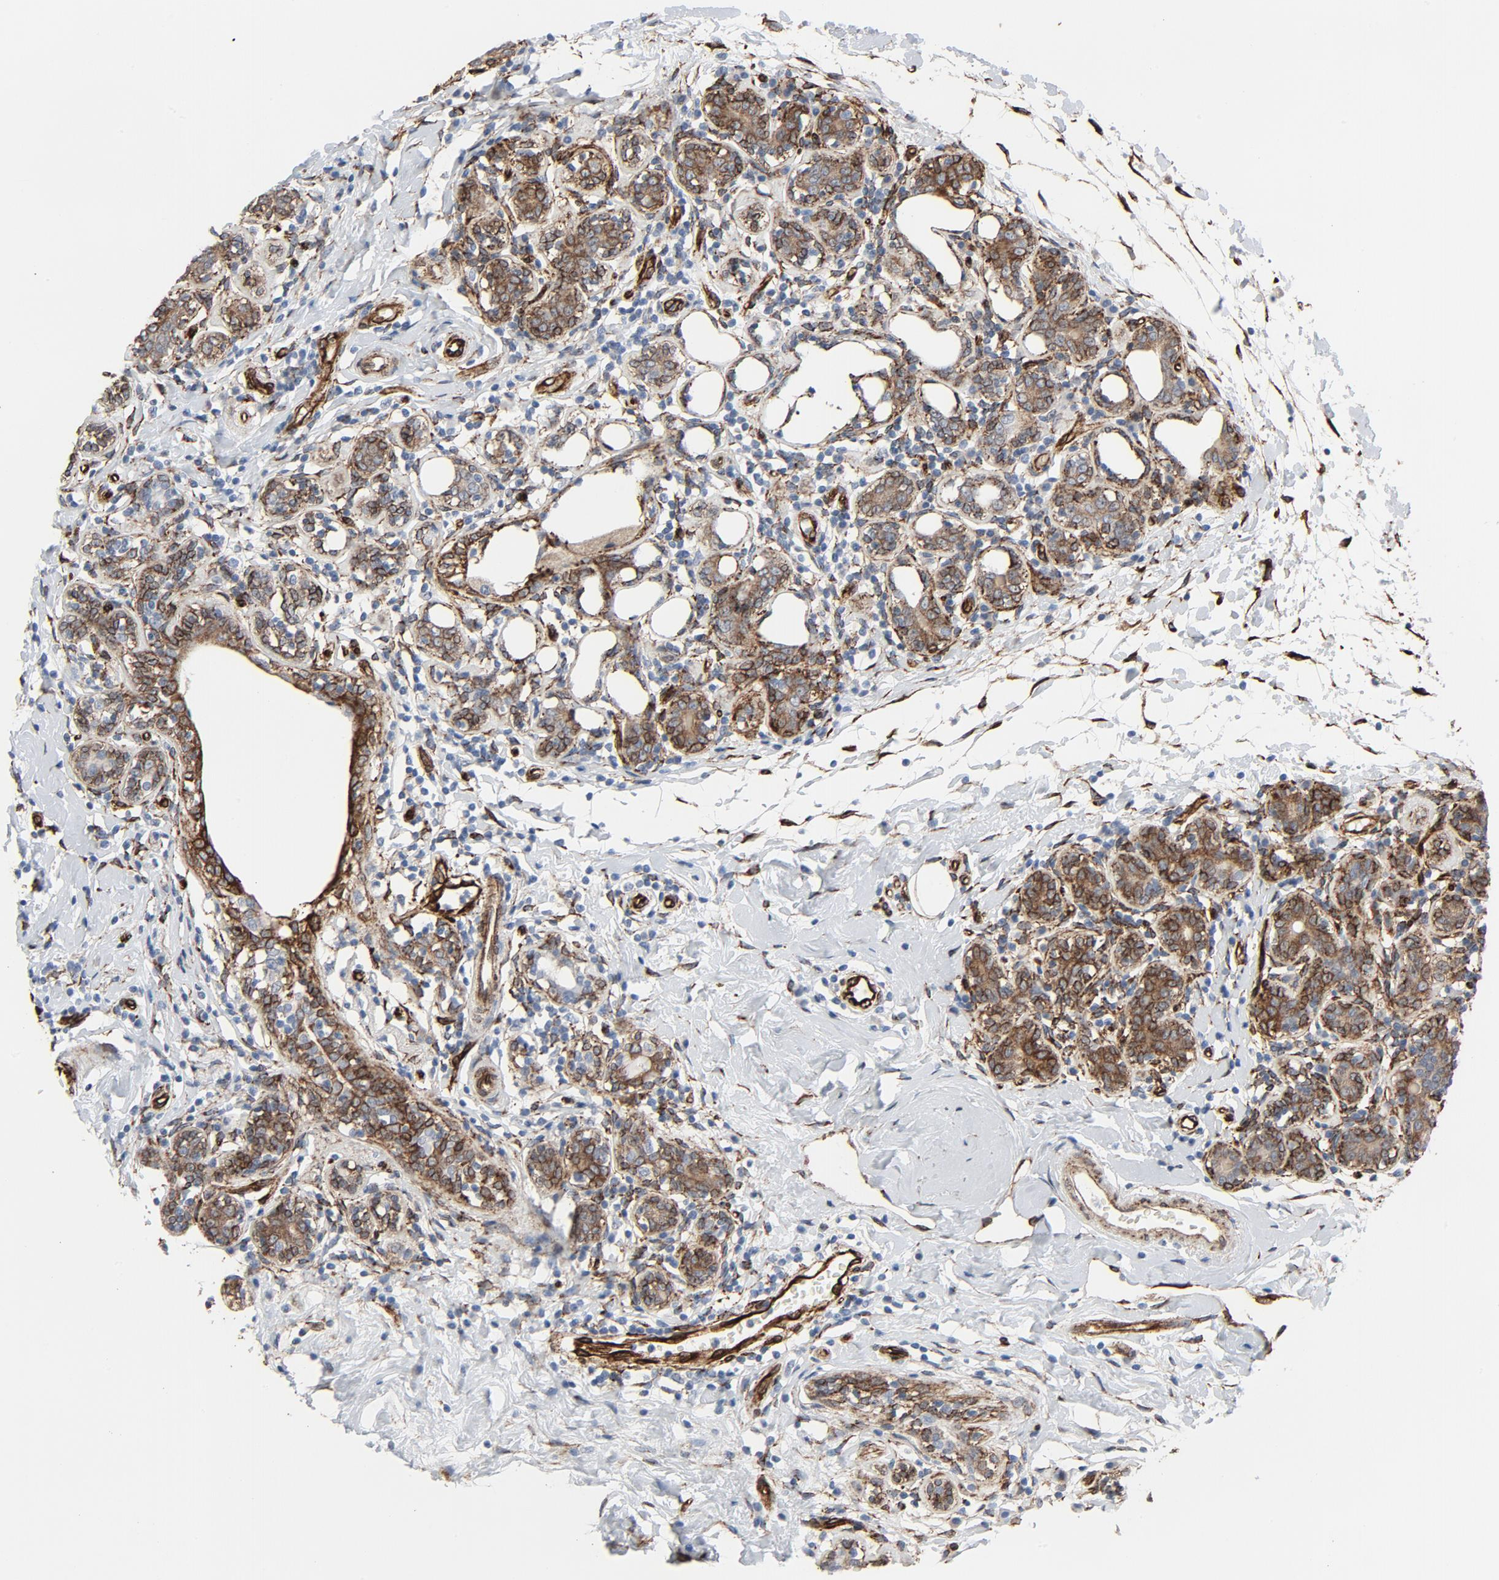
{"staining": {"intensity": "weak", "quantity": "25%-75%", "location": "cytoplasmic/membranous"}, "tissue": "breast cancer", "cell_type": "Tumor cells", "image_type": "cancer", "snomed": [{"axis": "morphology", "description": "Normal tissue, NOS"}, {"axis": "morphology", "description": "Lobular carcinoma"}, {"axis": "topography", "description": "Breast"}], "caption": "Weak cytoplasmic/membranous protein positivity is present in about 25%-75% of tumor cells in lobular carcinoma (breast).", "gene": "SERPINH1", "patient": {"sex": "female", "age": 47}}